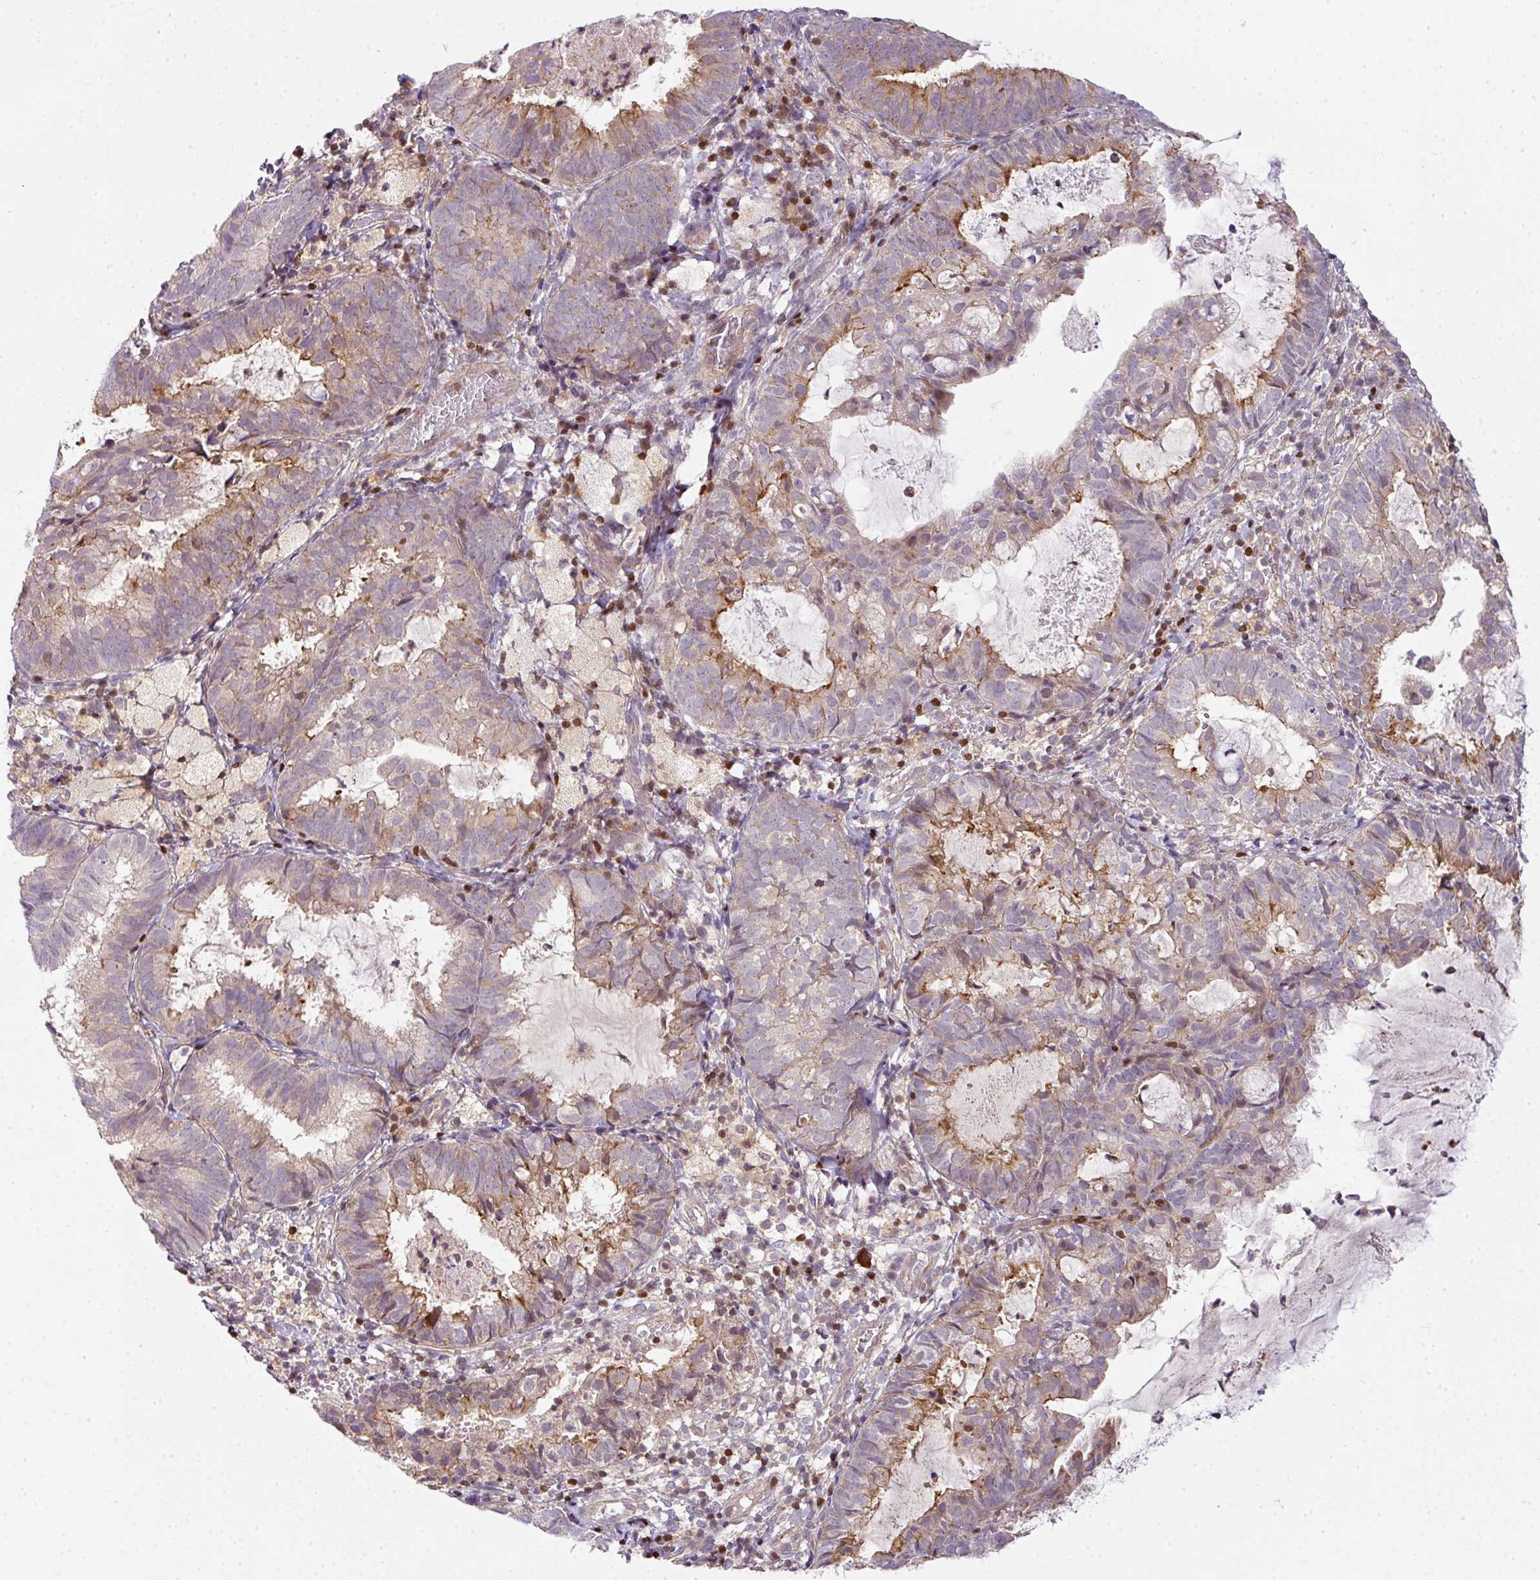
{"staining": {"intensity": "moderate", "quantity": "<25%", "location": "cytoplasmic/membranous"}, "tissue": "endometrial cancer", "cell_type": "Tumor cells", "image_type": "cancer", "snomed": [{"axis": "morphology", "description": "Adenocarcinoma, NOS"}, {"axis": "topography", "description": "Endometrium"}], "caption": "A histopathology image of human endometrial cancer stained for a protein shows moderate cytoplasmic/membranous brown staining in tumor cells.", "gene": "STAT5A", "patient": {"sex": "female", "age": 80}}